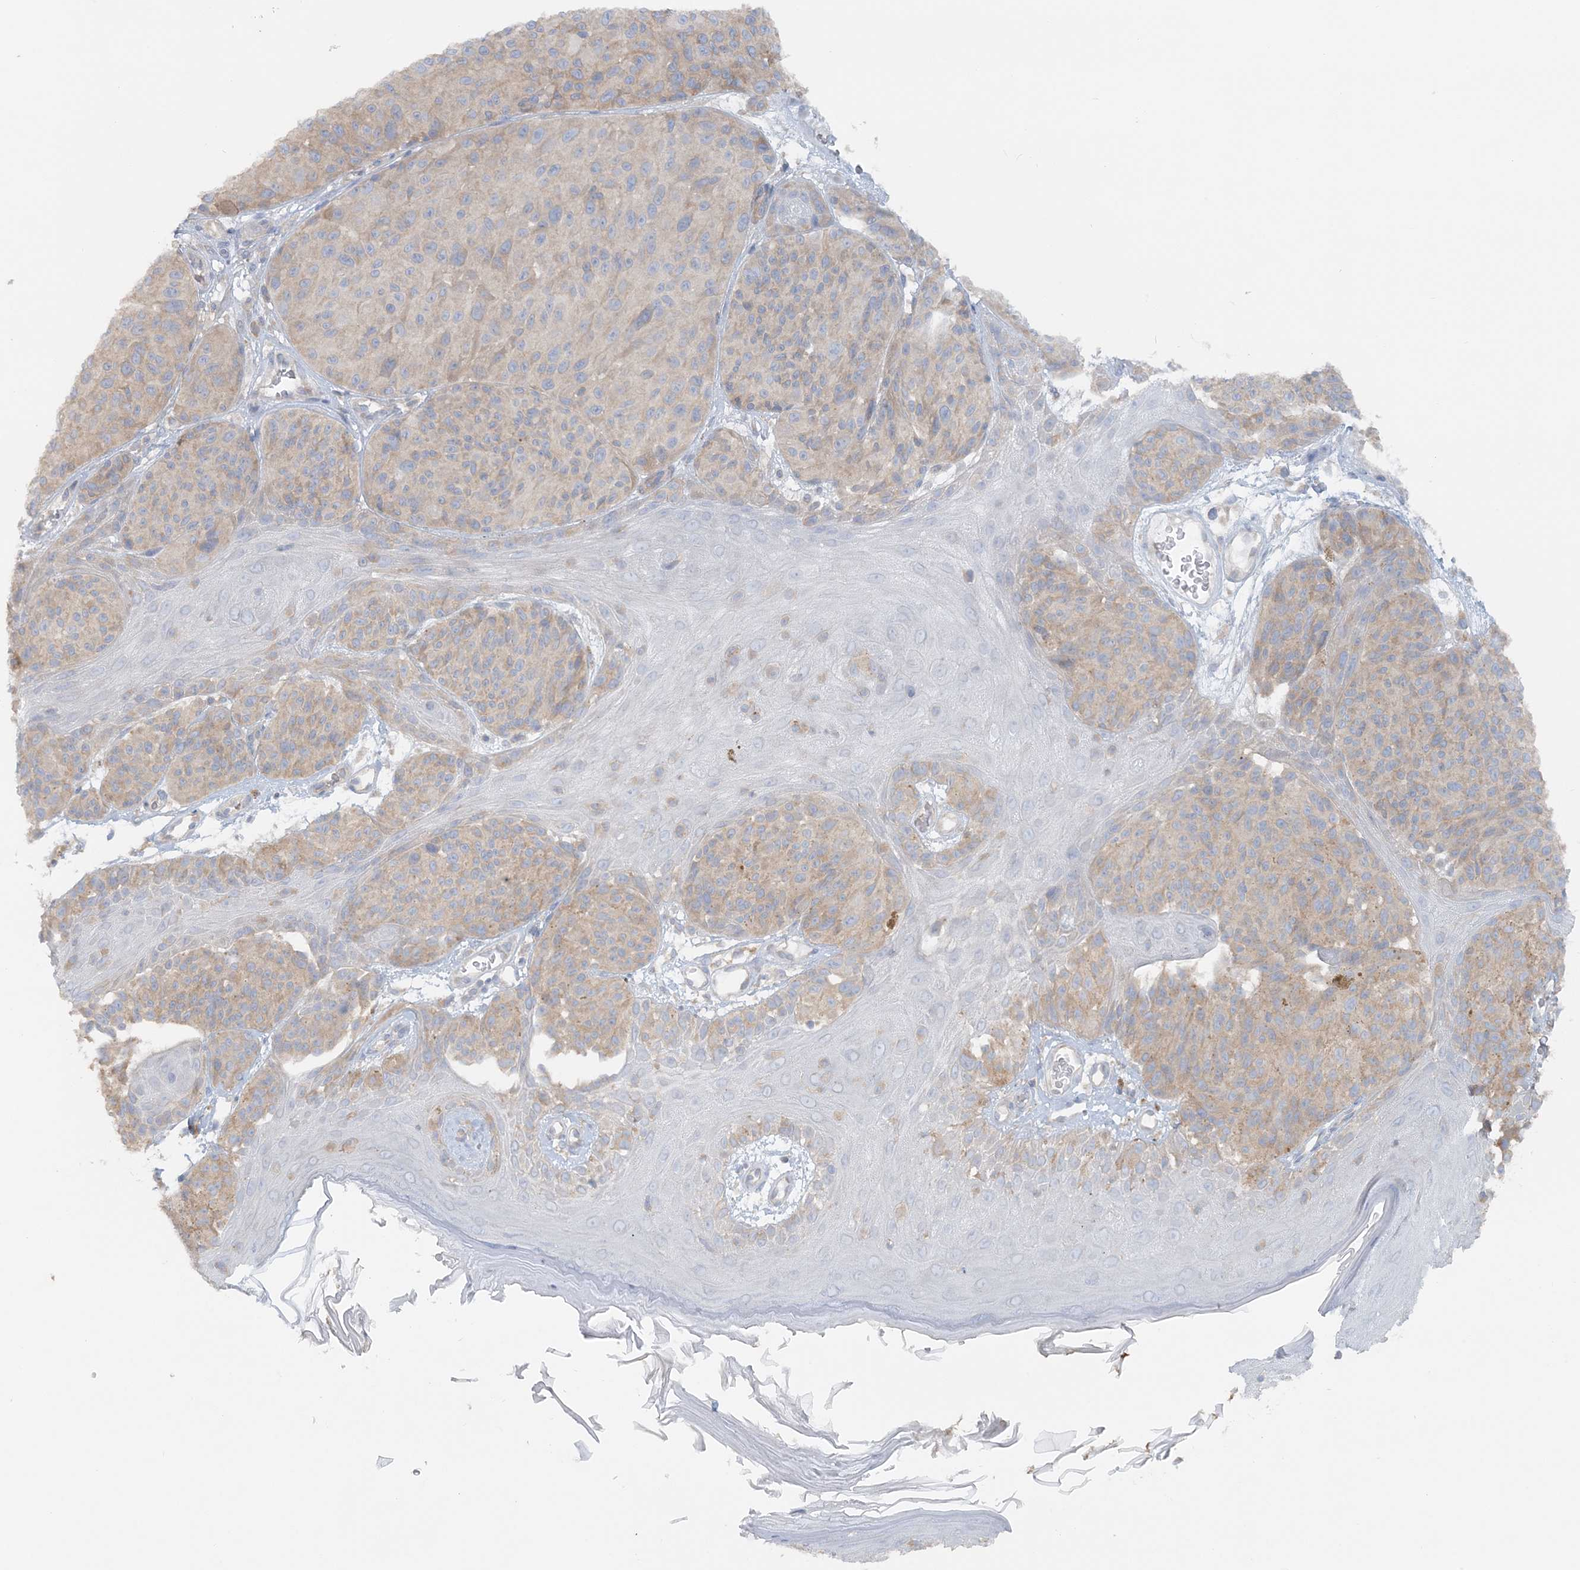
{"staining": {"intensity": "weak", "quantity": "<25%", "location": "cytoplasmic/membranous"}, "tissue": "melanoma", "cell_type": "Tumor cells", "image_type": "cancer", "snomed": [{"axis": "morphology", "description": "Malignant melanoma, NOS"}, {"axis": "topography", "description": "Skin"}], "caption": "High power microscopy histopathology image of an IHC image of malignant melanoma, revealing no significant expression in tumor cells.", "gene": "TBC1D5", "patient": {"sex": "male", "age": 83}}